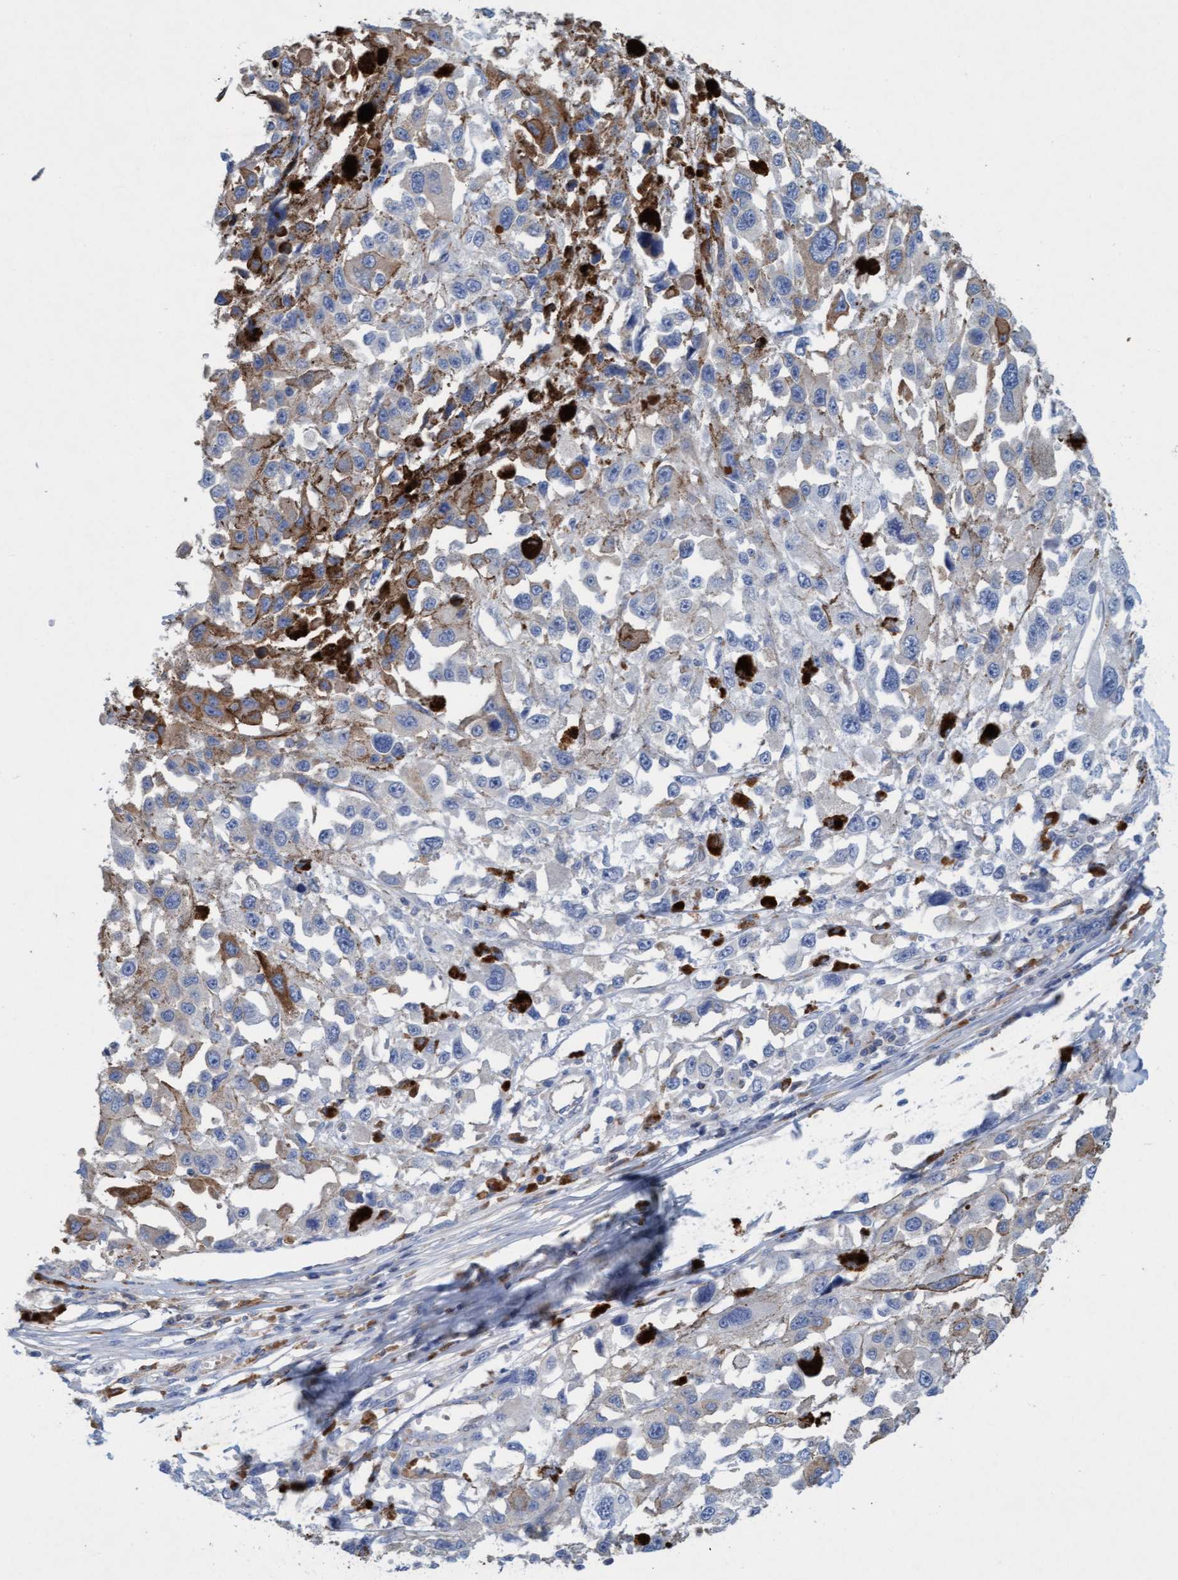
{"staining": {"intensity": "negative", "quantity": "none", "location": "none"}, "tissue": "melanoma", "cell_type": "Tumor cells", "image_type": "cancer", "snomed": [{"axis": "morphology", "description": "Malignant melanoma, Metastatic site"}, {"axis": "topography", "description": "Lymph node"}], "caption": "IHC of malignant melanoma (metastatic site) displays no positivity in tumor cells.", "gene": "SIGIRR", "patient": {"sex": "male", "age": 59}}